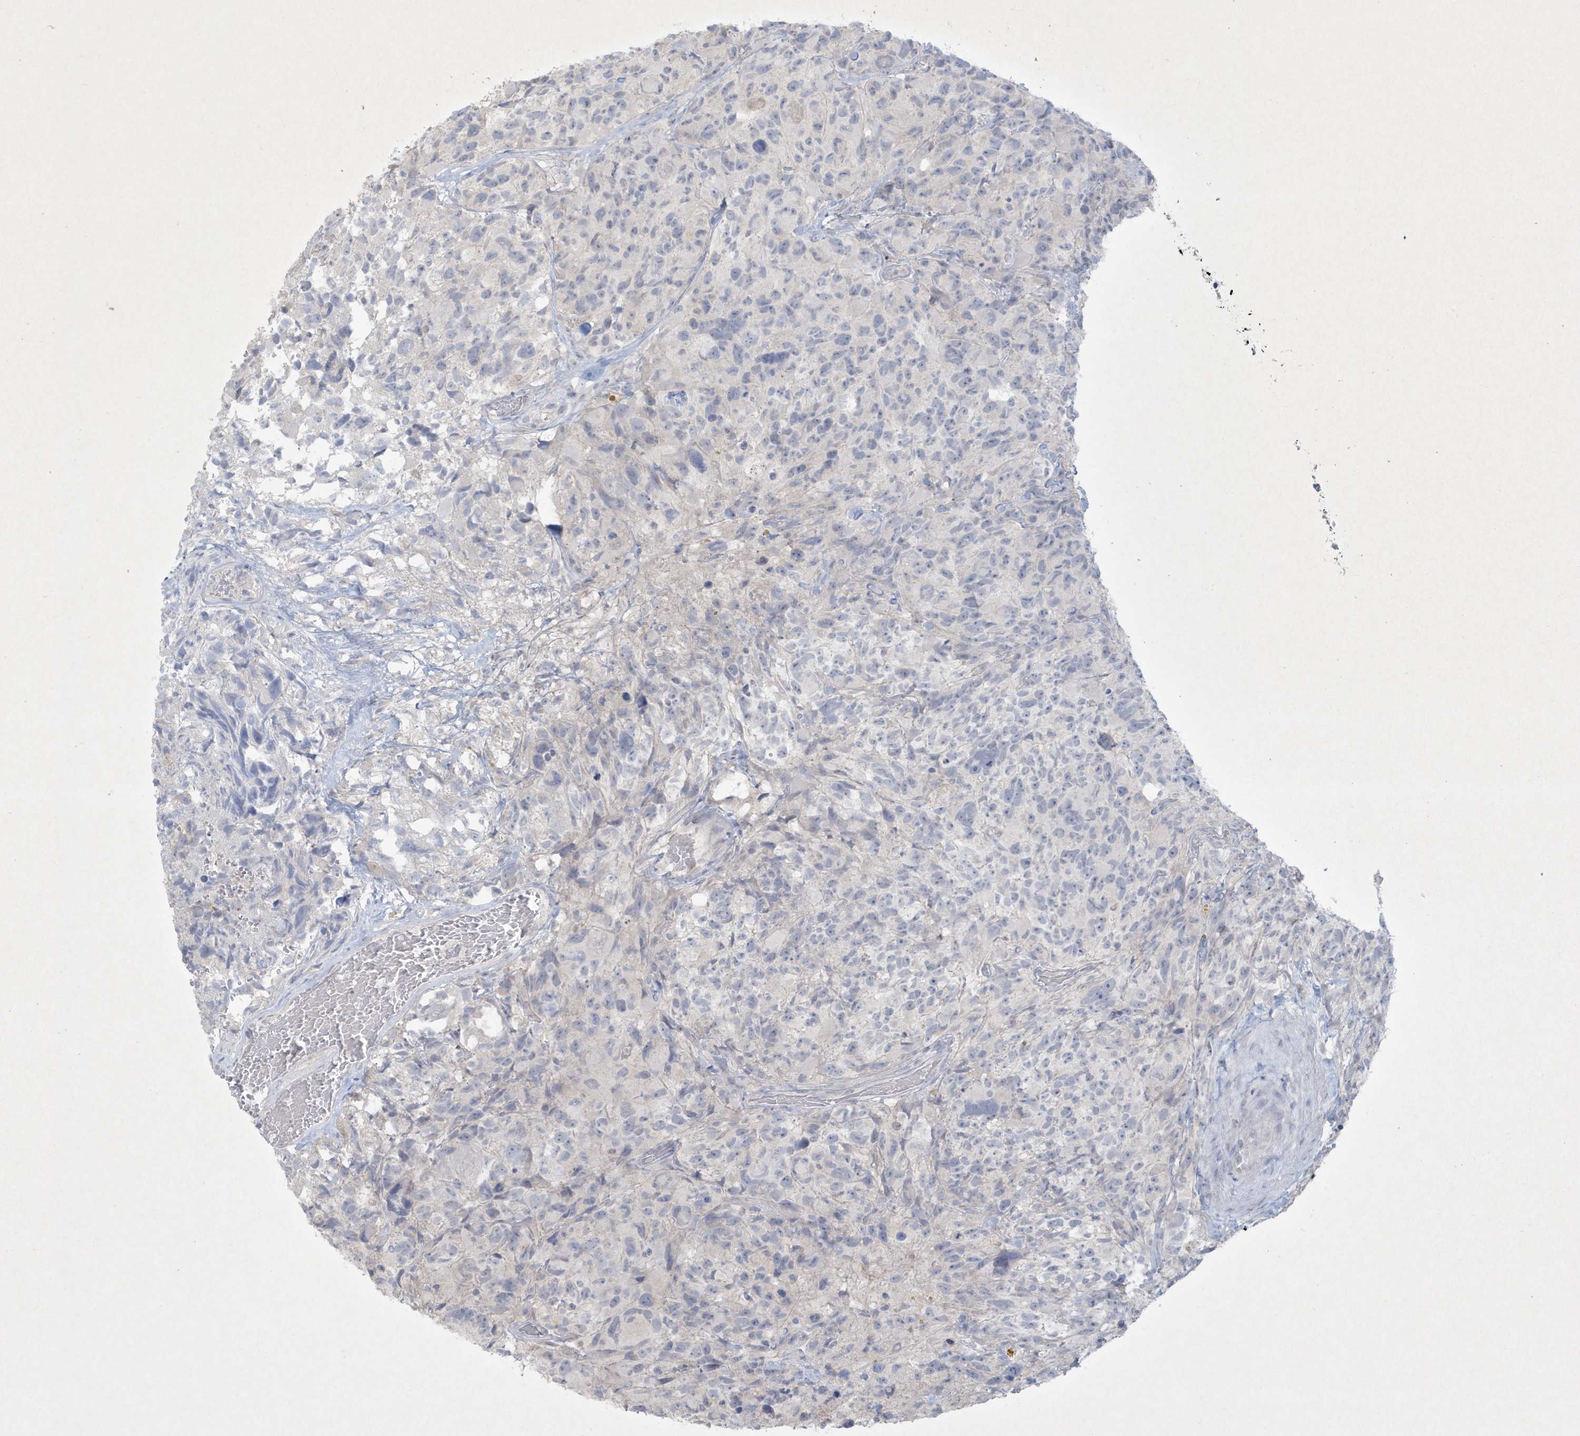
{"staining": {"intensity": "negative", "quantity": "none", "location": "none"}, "tissue": "glioma", "cell_type": "Tumor cells", "image_type": "cancer", "snomed": [{"axis": "morphology", "description": "Glioma, malignant, High grade"}, {"axis": "topography", "description": "Brain"}], "caption": "This histopathology image is of high-grade glioma (malignant) stained with immunohistochemistry (IHC) to label a protein in brown with the nuclei are counter-stained blue. There is no staining in tumor cells.", "gene": "CCDC24", "patient": {"sex": "male", "age": 69}}